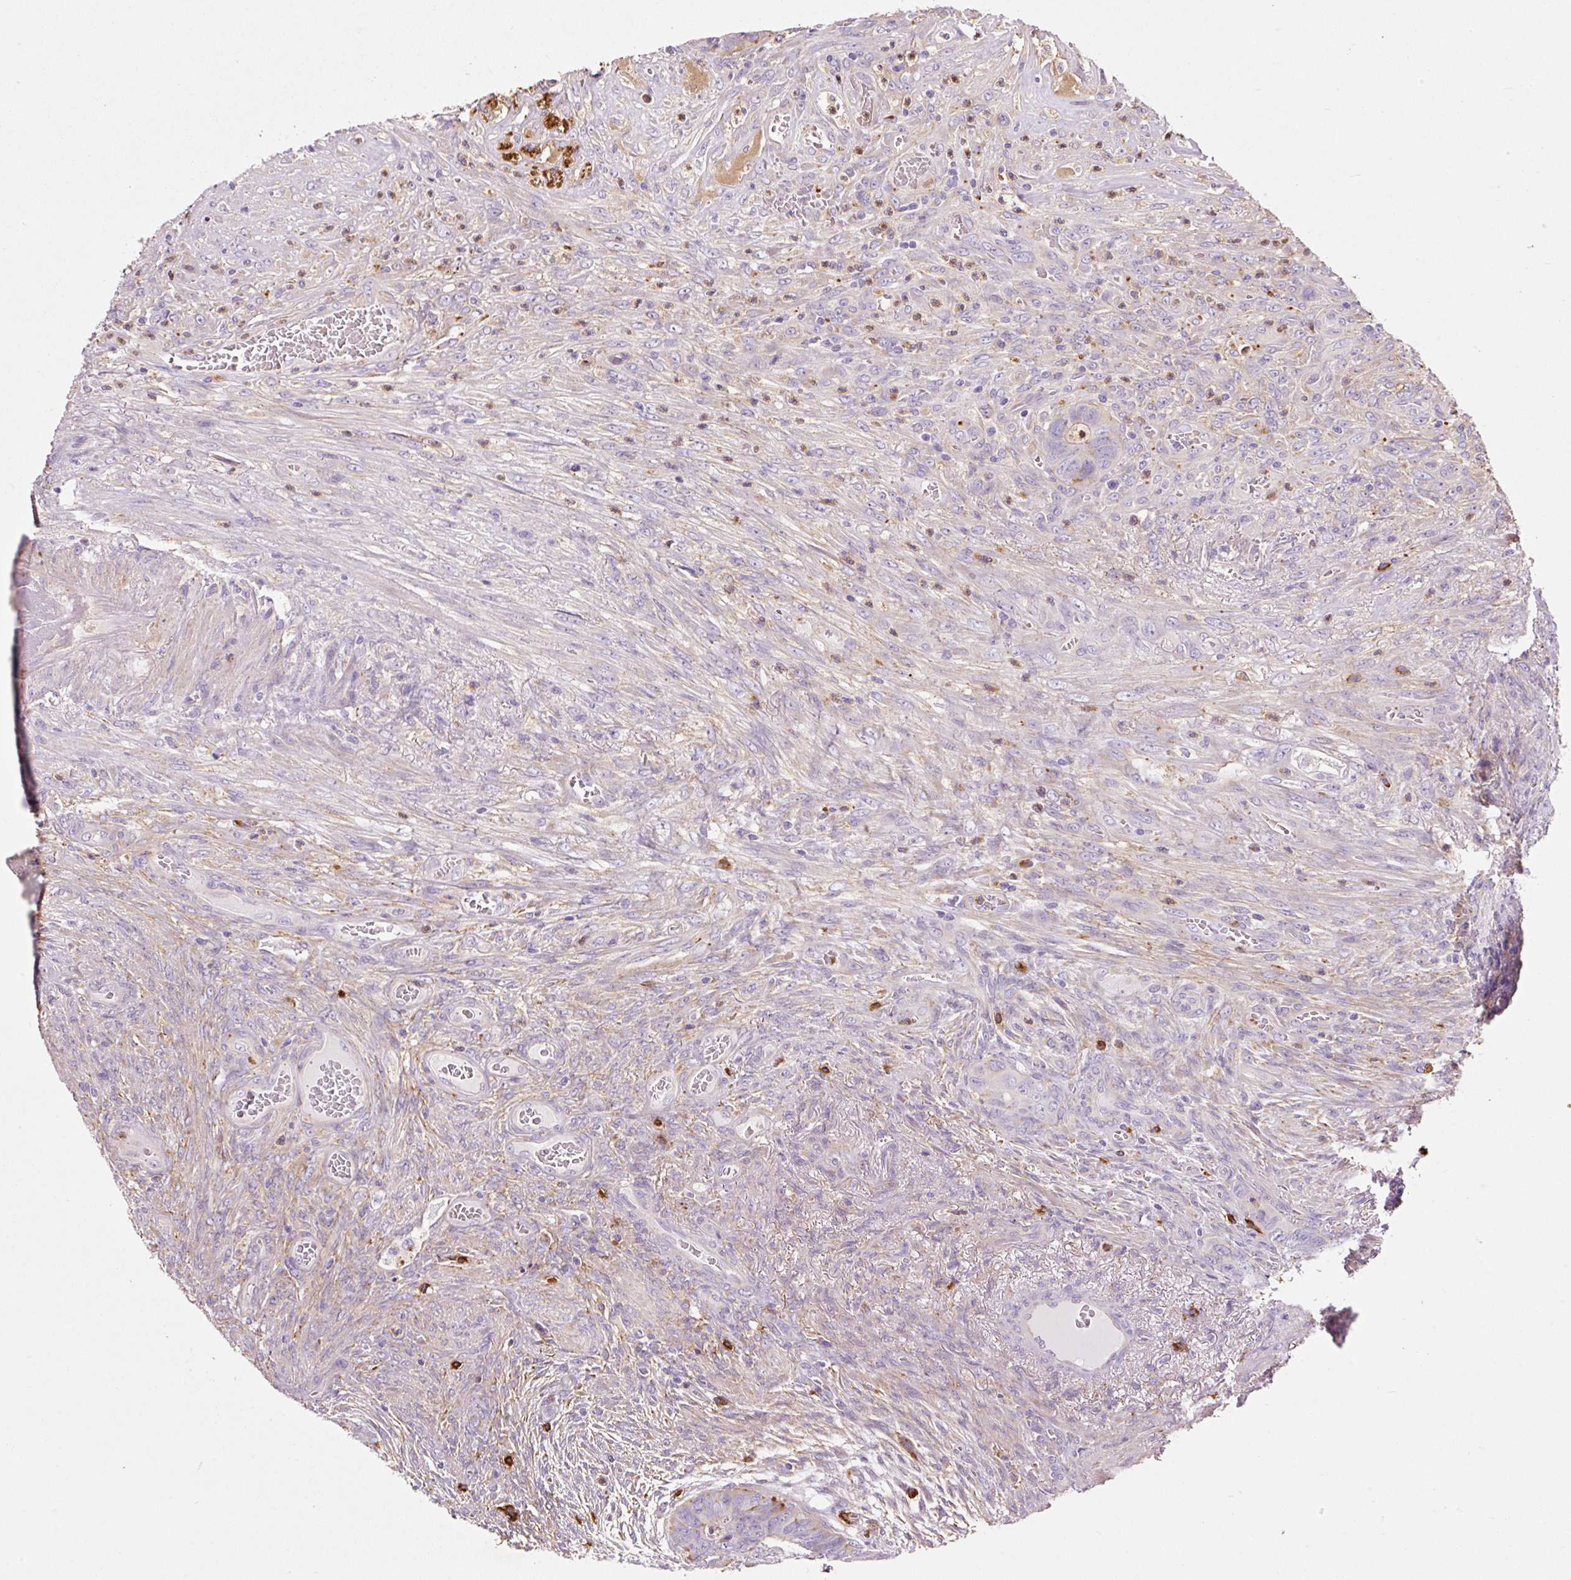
{"staining": {"intensity": "negative", "quantity": "none", "location": "none"}, "tissue": "colorectal cancer", "cell_type": "Tumor cells", "image_type": "cancer", "snomed": [{"axis": "morphology", "description": "Adenocarcinoma, NOS"}, {"axis": "topography", "description": "Rectum"}], "caption": "Colorectal adenocarcinoma was stained to show a protein in brown. There is no significant staining in tumor cells. (DAB (3,3'-diaminobenzidine) immunohistochemistry, high magnification).", "gene": "TMC8", "patient": {"sex": "female", "age": 78}}